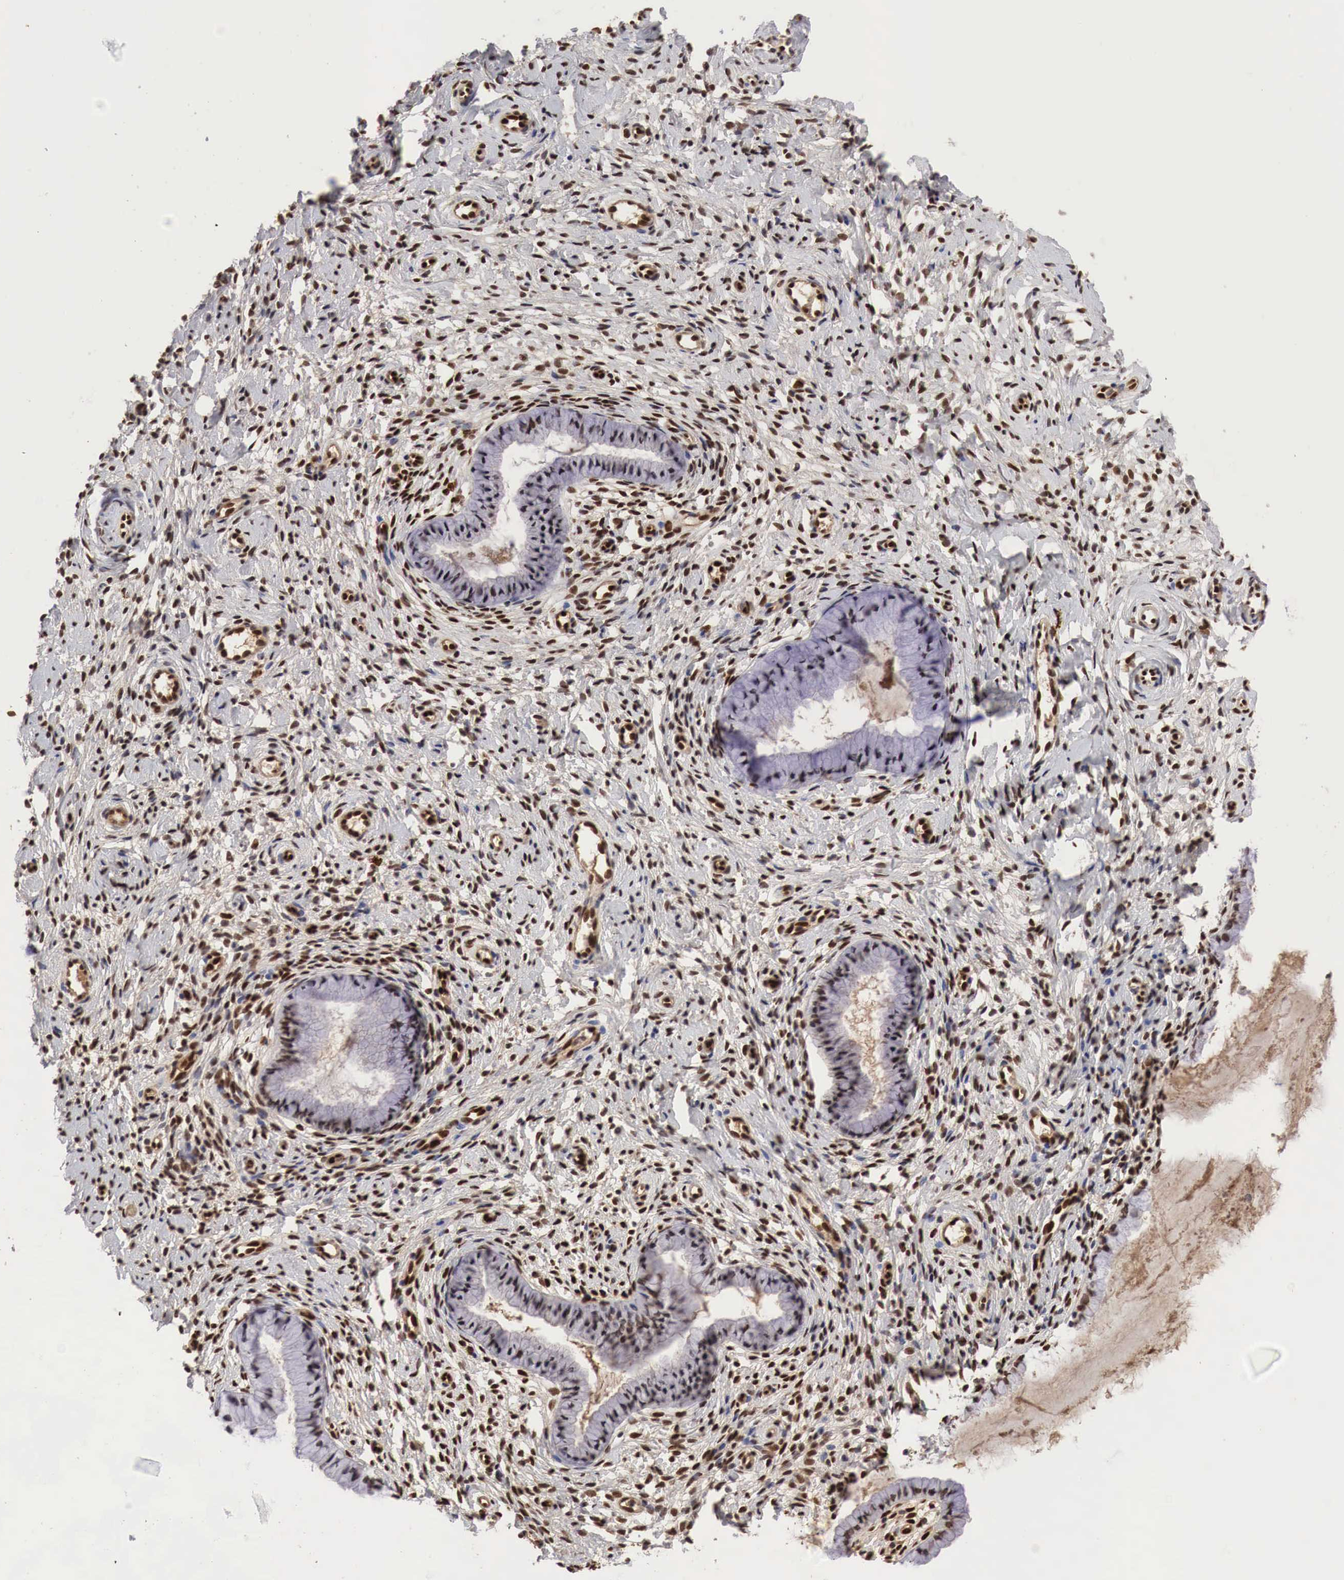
{"staining": {"intensity": "negative", "quantity": "none", "location": "none"}, "tissue": "cervix", "cell_type": "Glandular cells", "image_type": "normal", "snomed": [{"axis": "morphology", "description": "Normal tissue, NOS"}, {"axis": "topography", "description": "Cervix"}], "caption": "Immunohistochemical staining of normal cervix demonstrates no significant positivity in glandular cells. (DAB IHC, high magnification).", "gene": "DACH2", "patient": {"sex": "female", "age": 70}}